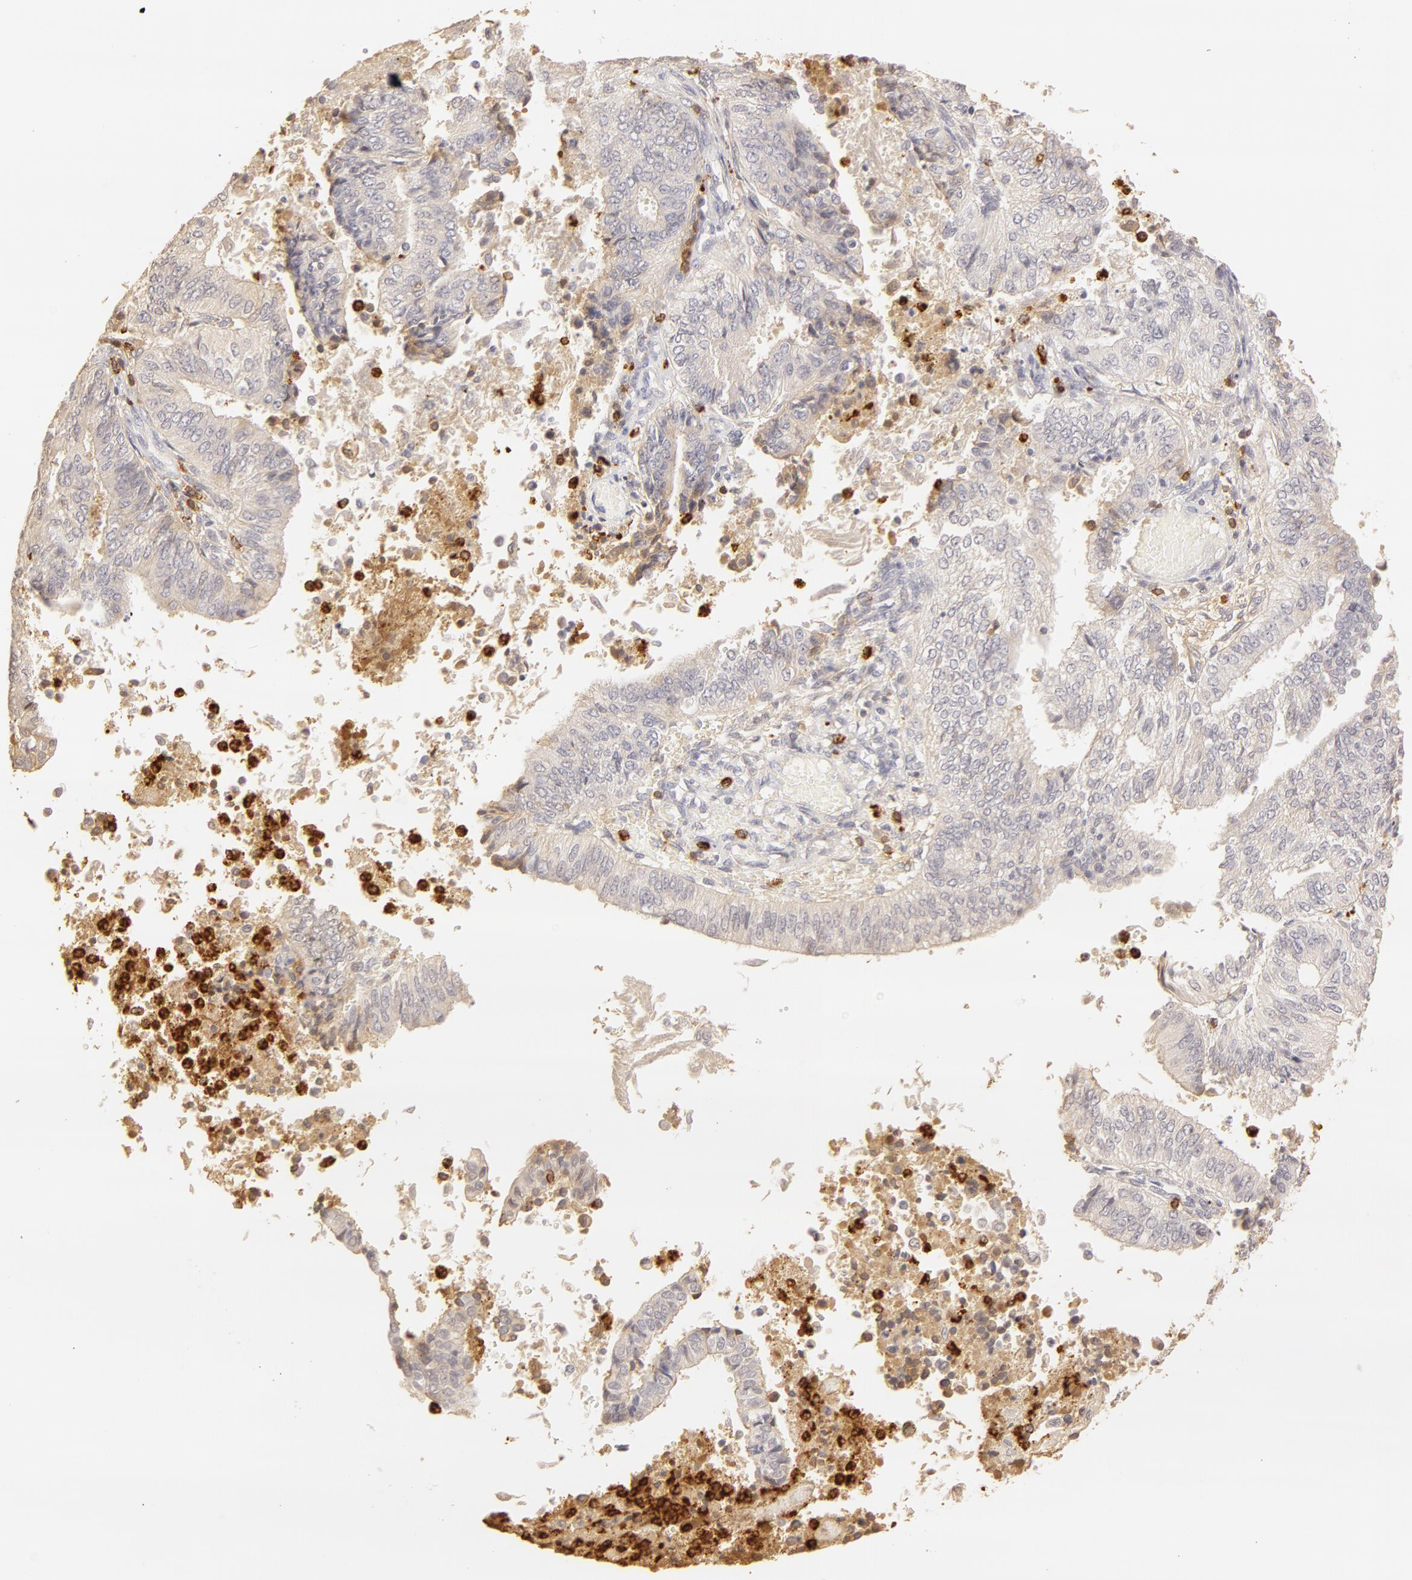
{"staining": {"intensity": "negative", "quantity": "none", "location": "none"}, "tissue": "endometrial cancer", "cell_type": "Tumor cells", "image_type": "cancer", "snomed": [{"axis": "morphology", "description": "Adenocarcinoma, NOS"}, {"axis": "topography", "description": "Endometrium"}], "caption": "Human endometrial cancer stained for a protein using immunohistochemistry (IHC) exhibits no staining in tumor cells.", "gene": "C1R", "patient": {"sex": "female", "age": 55}}